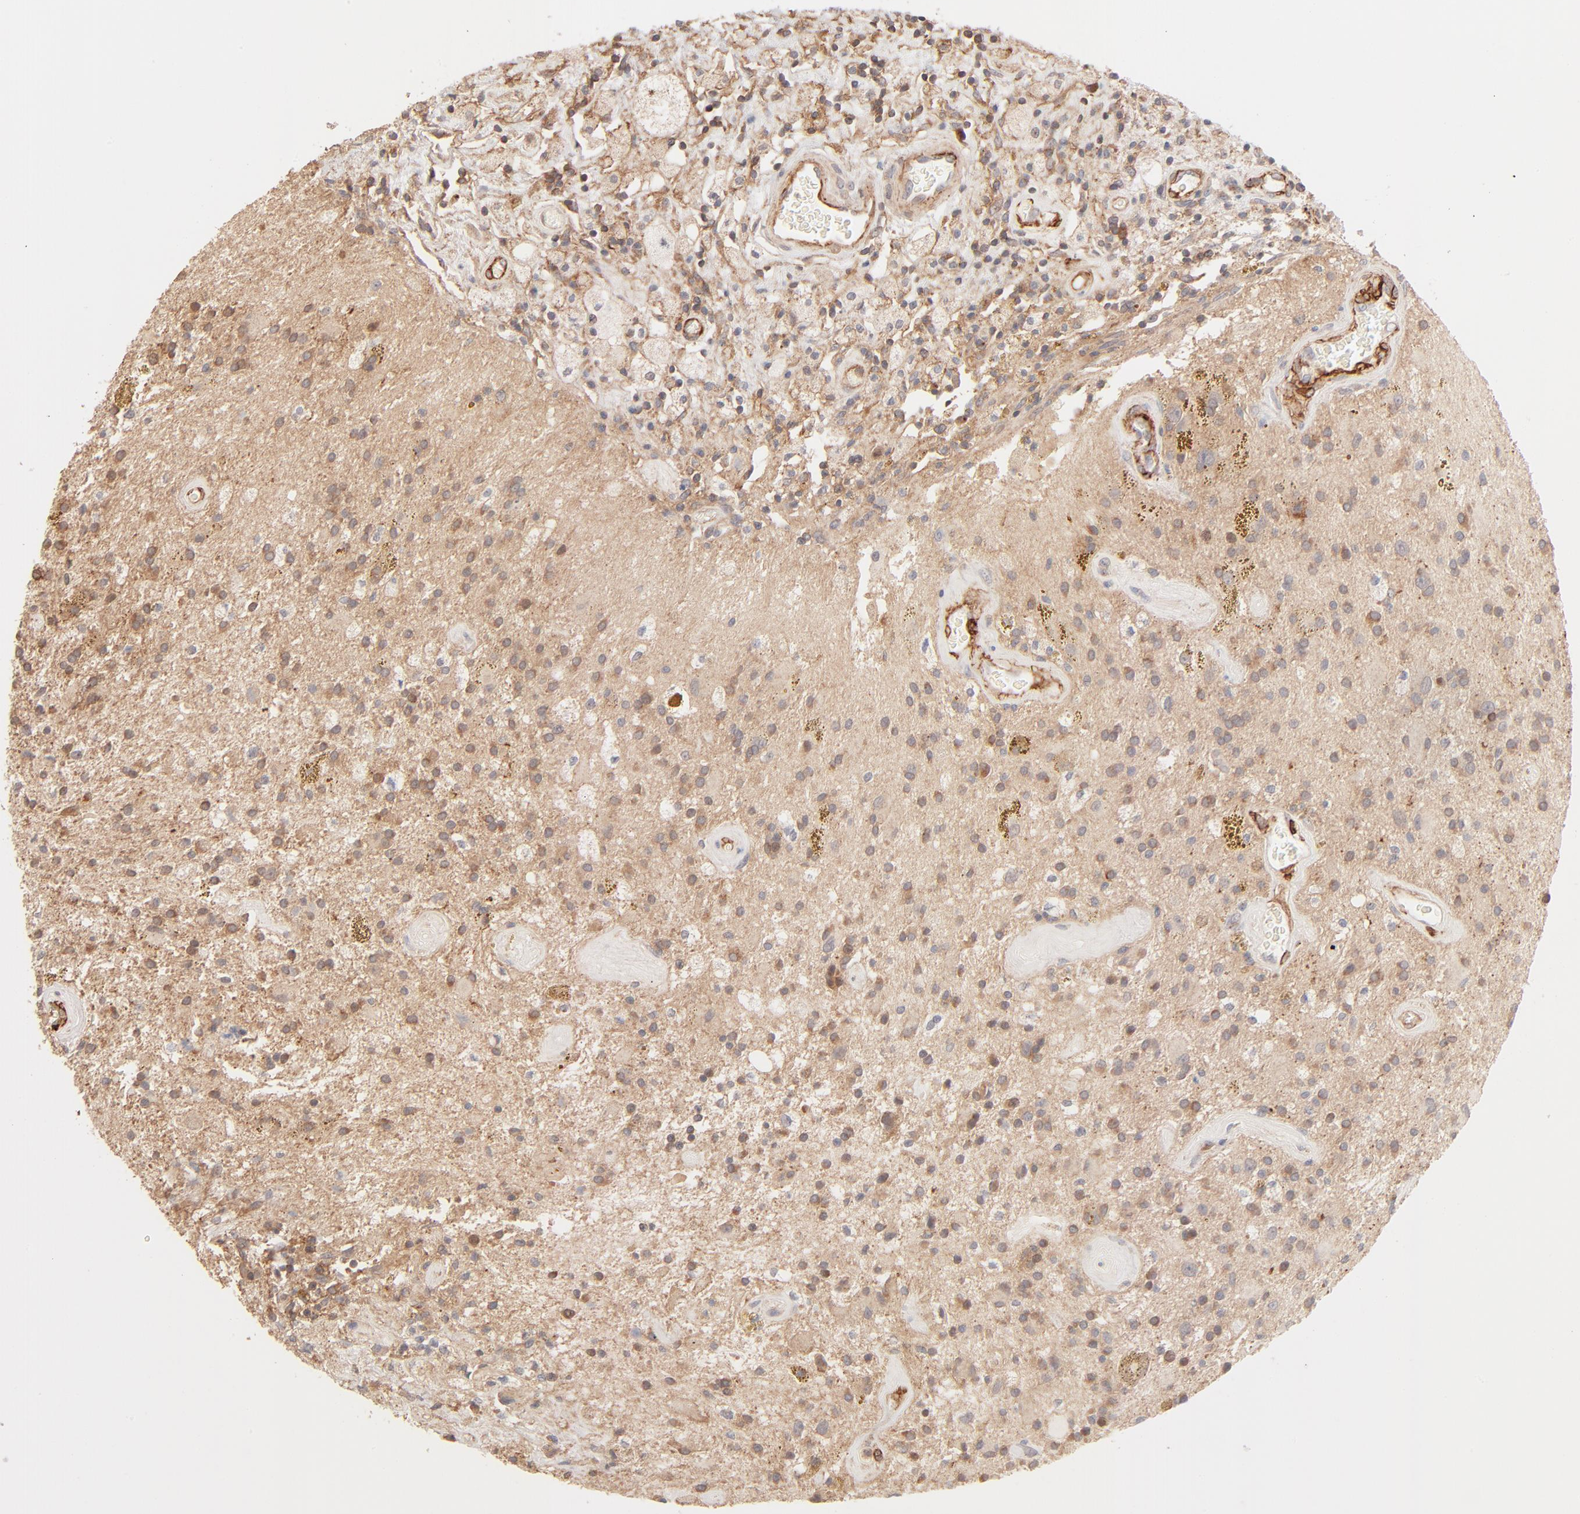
{"staining": {"intensity": "moderate", "quantity": "25%-75%", "location": "cytoplasmic/membranous"}, "tissue": "glioma", "cell_type": "Tumor cells", "image_type": "cancer", "snomed": [{"axis": "morphology", "description": "Glioma, malignant, Low grade"}, {"axis": "topography", "description": "Brain"}], "caption": "Protein expression analysis of glioma demonstrates moderate cytoplasmic/membranous expression in about 25%-75% of tumor cells. (DAB (3,3'-diaminobenzidine) = brown stain, brightfield microscopy at high magnification).", "gene": "CSPG4", "patient": {"sex": "male", "age": 58}}